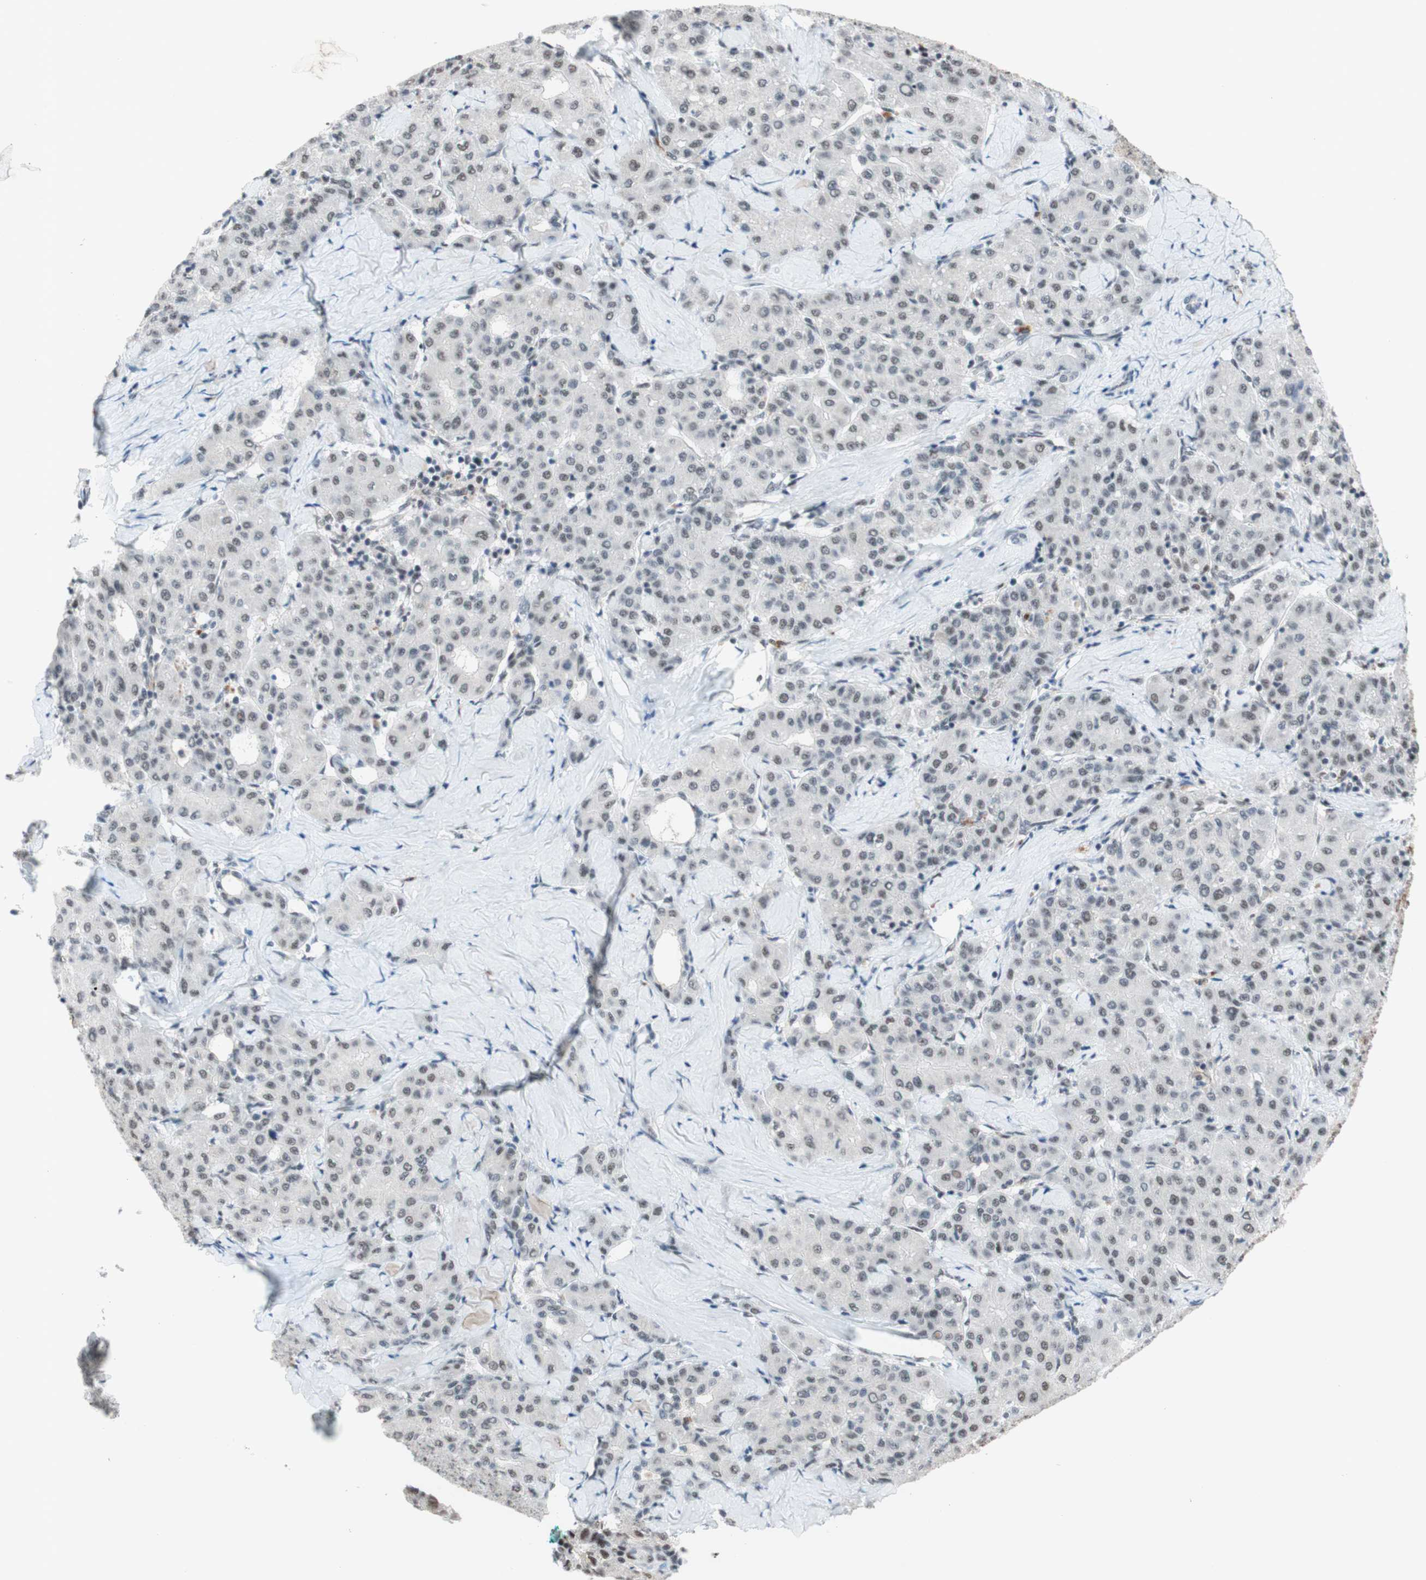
{"staining": {"intensity": "weak", "quantity": ">75%", "location": "nuclear"}, "tissue": "liver cancer", "cell_type": "Tumor cells", "image_type": "cancer", "snomed": [{"axis": "morphology", "description": "Carcinoma, Hepatocellular, NOS"}, {"axis": "topography", "description": "Liver"}], "caption": "Immunohistochemistry (DAB (3,3'-diaminobenzidine)) staining of hepatocellular carcinoma (liver) shows weak nuclear protein positivity in about >75% of tumor cells. (Stains: DAB (3,3'-diaminobenzidine) in brown, nuclei in blue, Microscopy: brightfield microscopy at high magnification).", "gene": "PRPF19", "patient": {"sex": "male", "age": 65}}